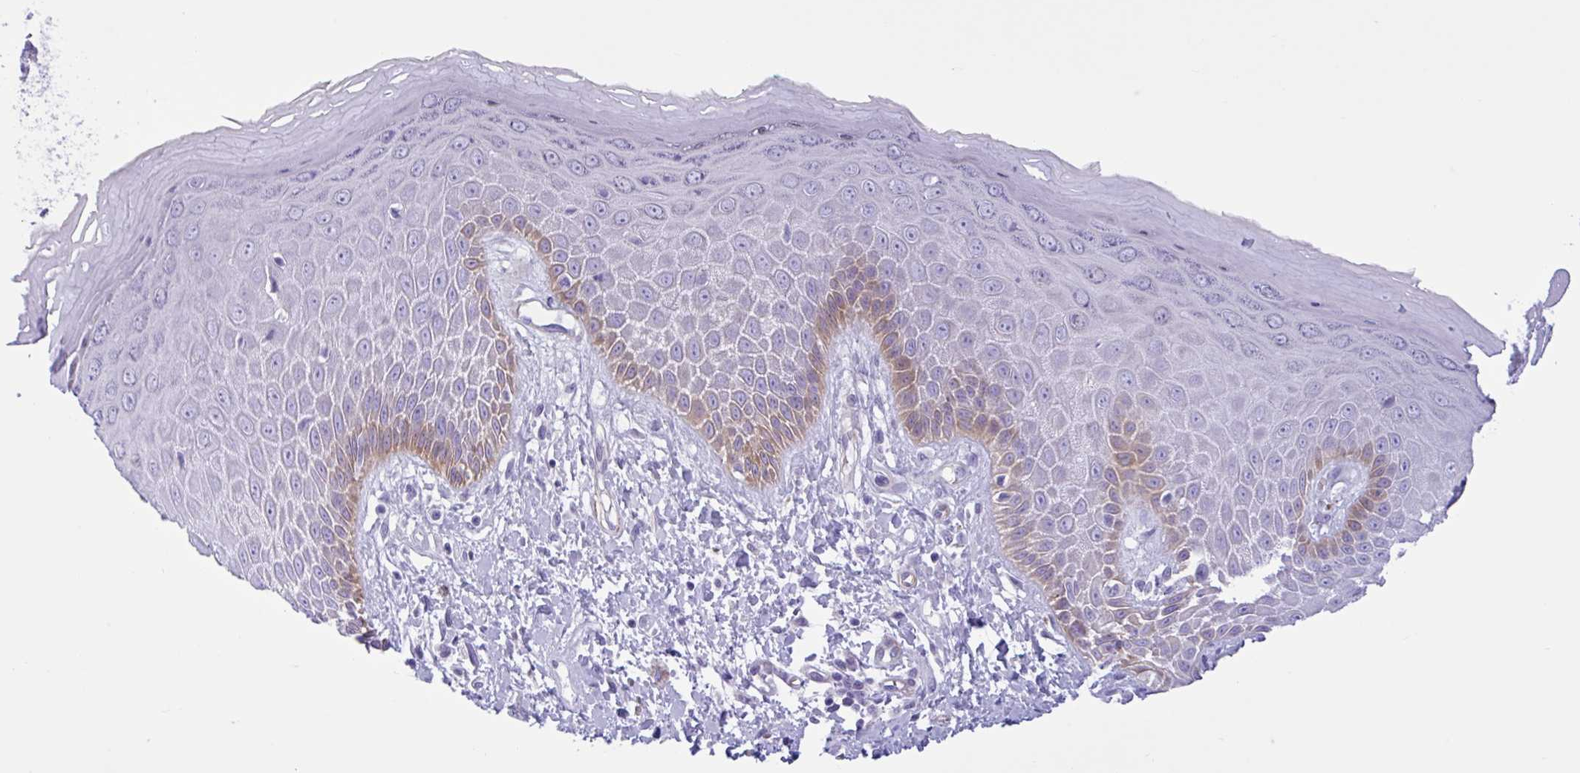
{"staining": {"intensity": "moderate", "quantity": "<25%", "location": "cytoplasmic/membranous"}, "tissue": "skin", "cell_type": "Epidermal cells", "image_type": "normal", "snomed": [{"axis": "morphology", "description": "Normal tissue, NOS"}, {"axis": "topography", "description": "Anal"}, {"axis": "topography", "description": "Peripheral nerve tissue"}], "caption": "Brown immunohistochemical staining in unremarkable skin displays moderate cytoplasmic/membranous positivity in approximately <25% of epidermal cells. (Brightfield microscopy of DAB IHC at high magnification).", "gene": "AHCYL2", "patient": {"sex": "male", "age": 78}}